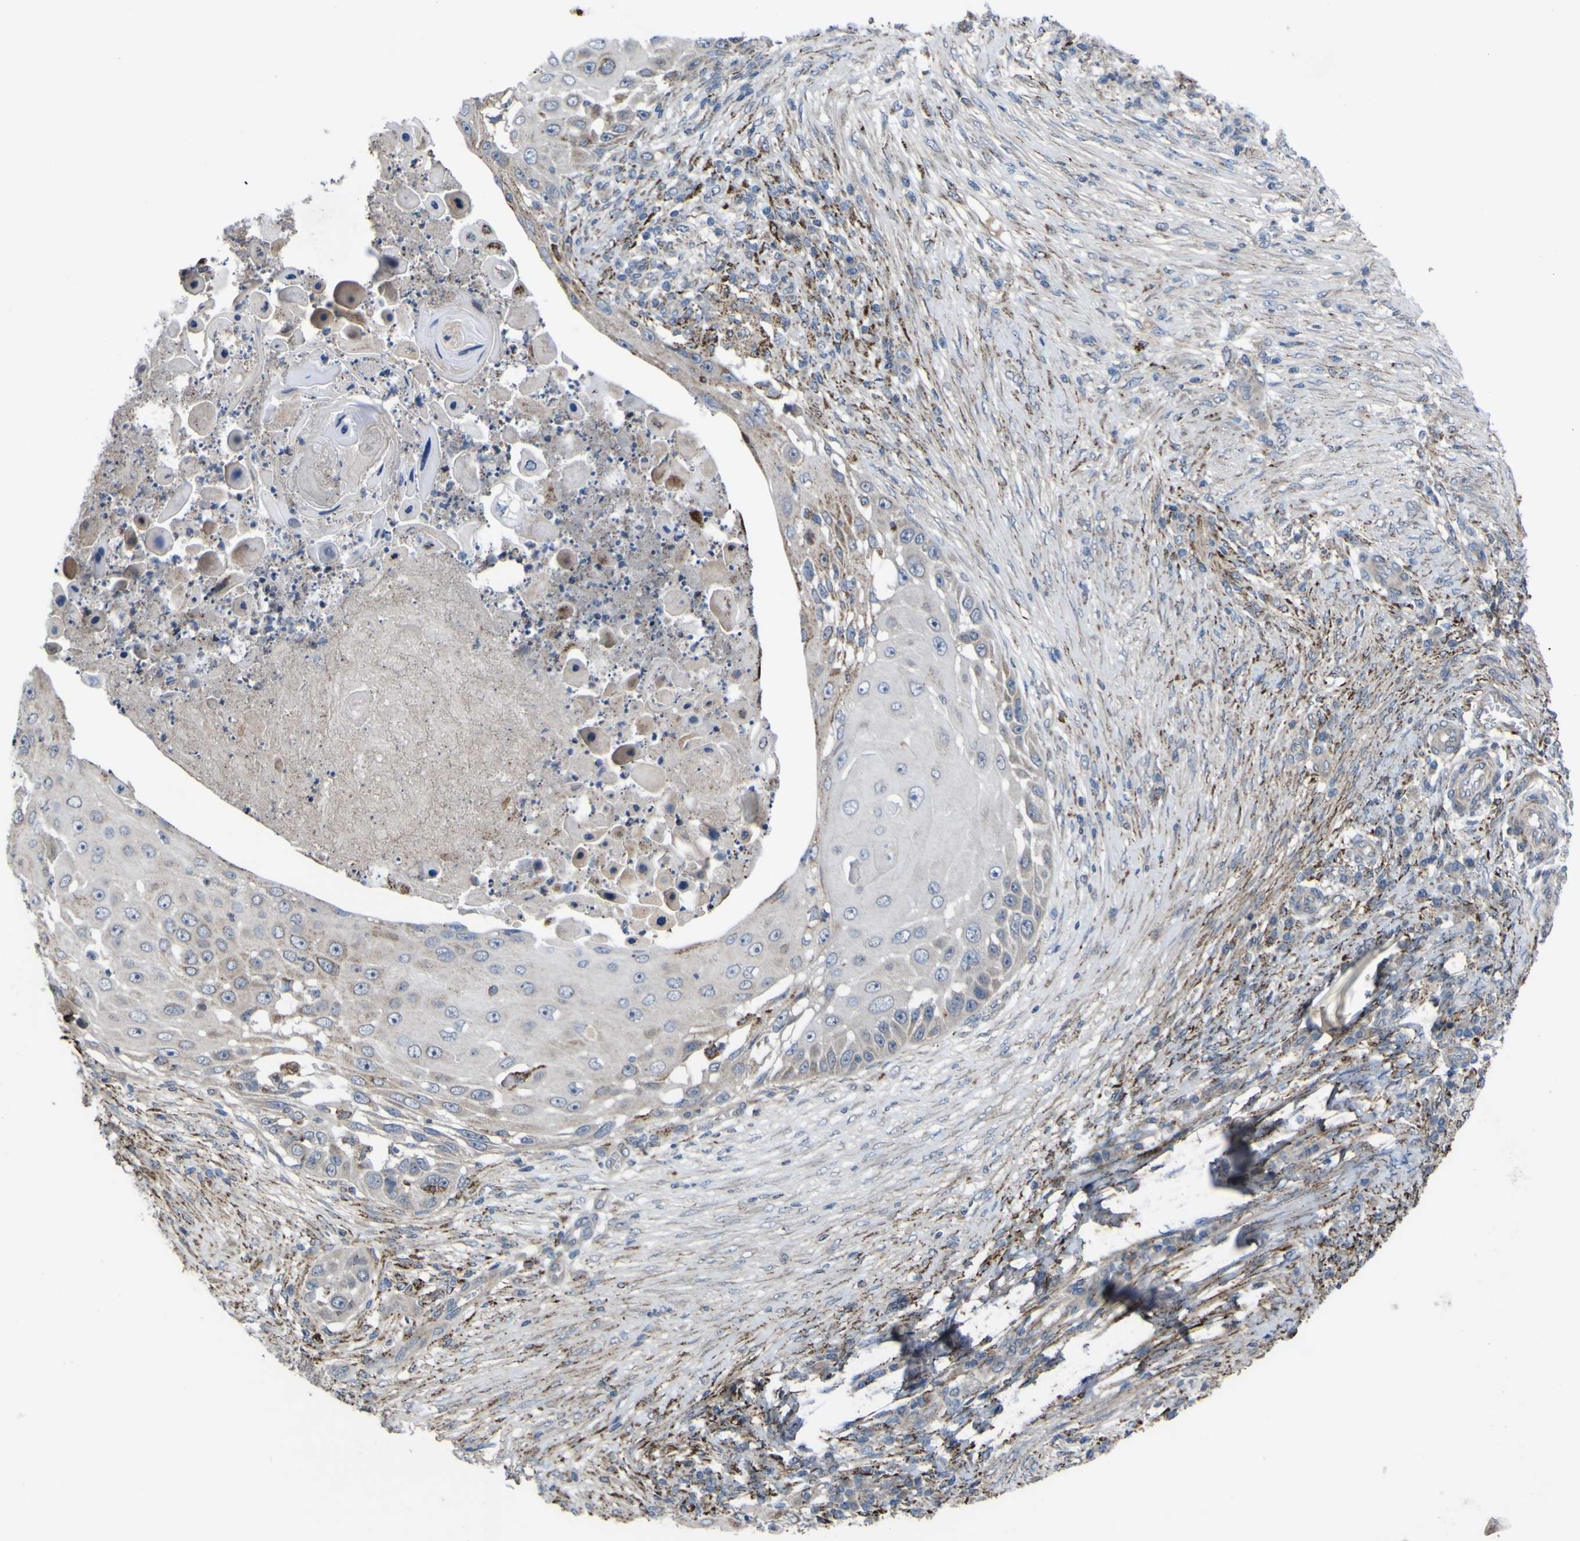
{"staining": {"intensity": "negative", "quantity": "none", "location": "none"}, "tissue": "skin cancer", "cell_type": "Tumor cells", "image_type": "cancer", "snomed": [{"axis": "morphology", "description": "Squamous cell carcinoma, NOS"}, {"axis": "topography", "description": "Skin"}], "caption": "This is an IHC photomicrograph of skin squamous cell carcinoma. There is no staining in tumor cells.", "gene": "GPLD1", "patient": {"sex": "female", "age": 44}}